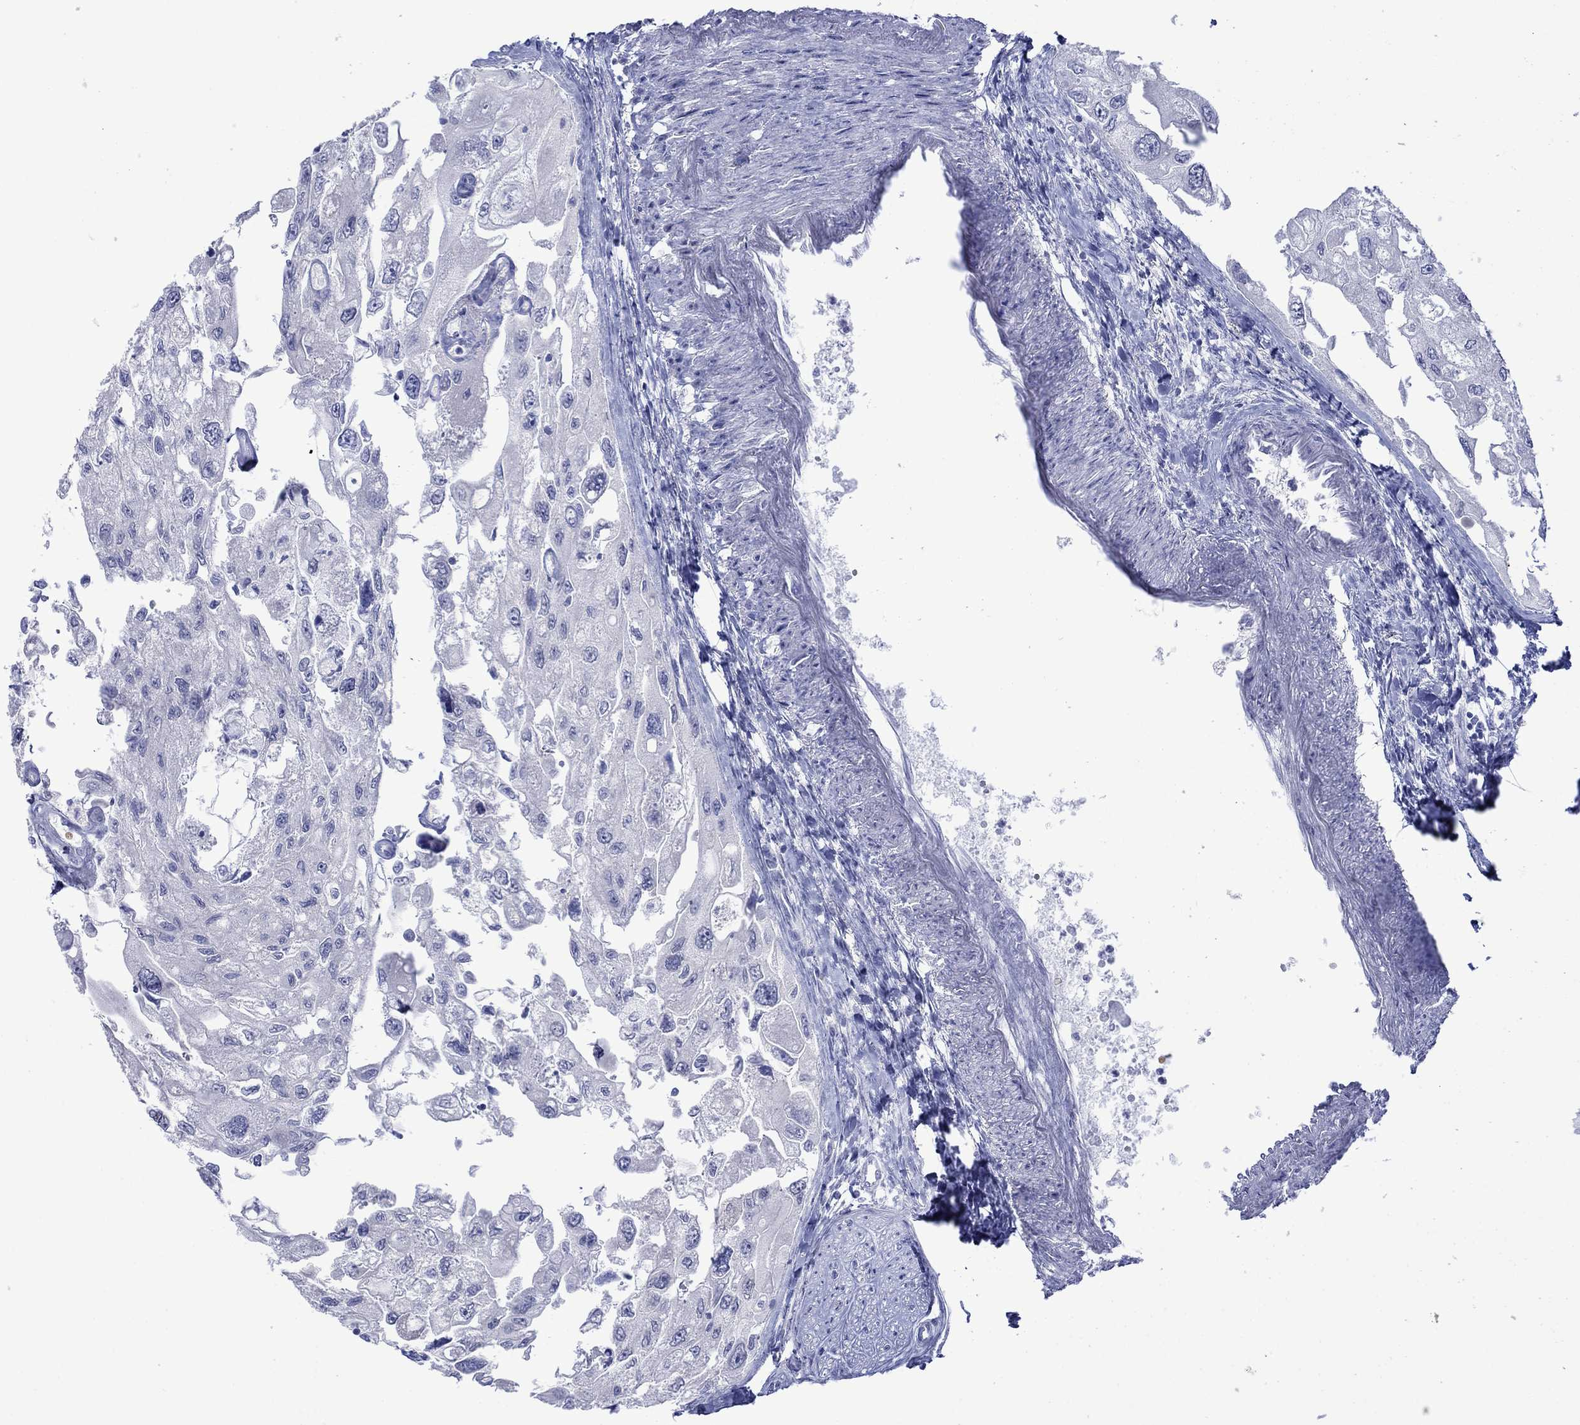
{"staining": {"intensity": "negative", "quantity": "none", "location": "none"}, "tissue": "urothelial cancer", "cell_type": "Tumor cells", "image_type": "cancer", "snomed": [{"axis": "morphology", "description": "Urothelial carcinoma, High grade"}, {"axis": "topography", "description": "Urinary bladder"}], "caption": "There is no significant staining in tumor cells of urothelial cancer.", "gene": "MLANA", "patient": {"sex": "male", "age": 59}}